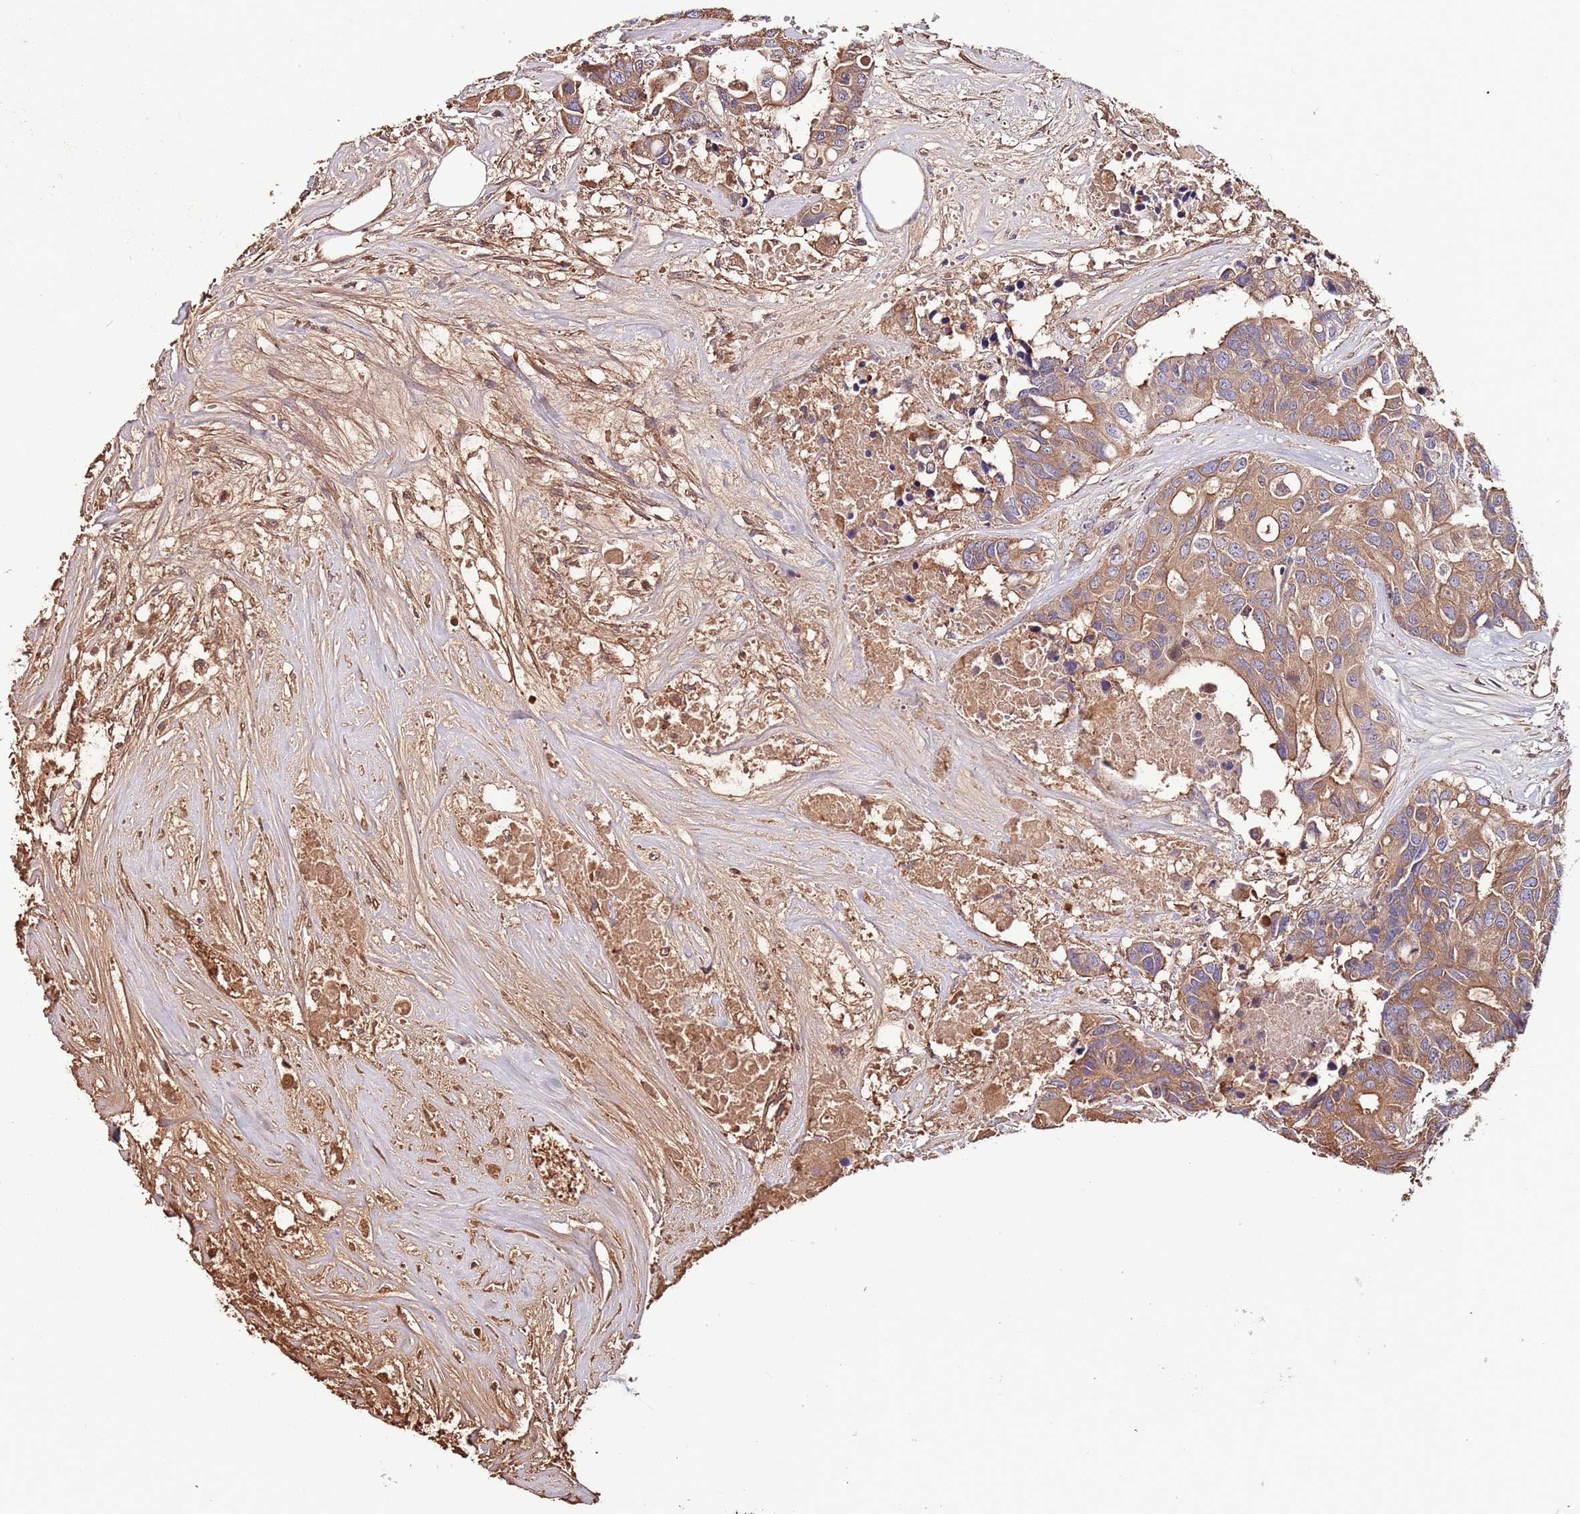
{"staining": {"intensity": "moderate", "quantity": ">75%", "location": "cytoplasmic/membranous"}, "tissue": "colorectal cancer", "cell_type": "Tumor cells", "image_type": "cancer", "snomed": [{"axis": "morphology", "description": "Adenocarcinoma, NOS"}, {"axis": "topography", "description": "Colon"}], "caption": "About >75% of tumor cells in human adenocarcinoma (colorectal) show moderate cytoplasmic/membranous protein staining as visualized by brown immunohistochemical staining.", "gene": "DENR", "patient": {"sex": "male", "age": 77}}